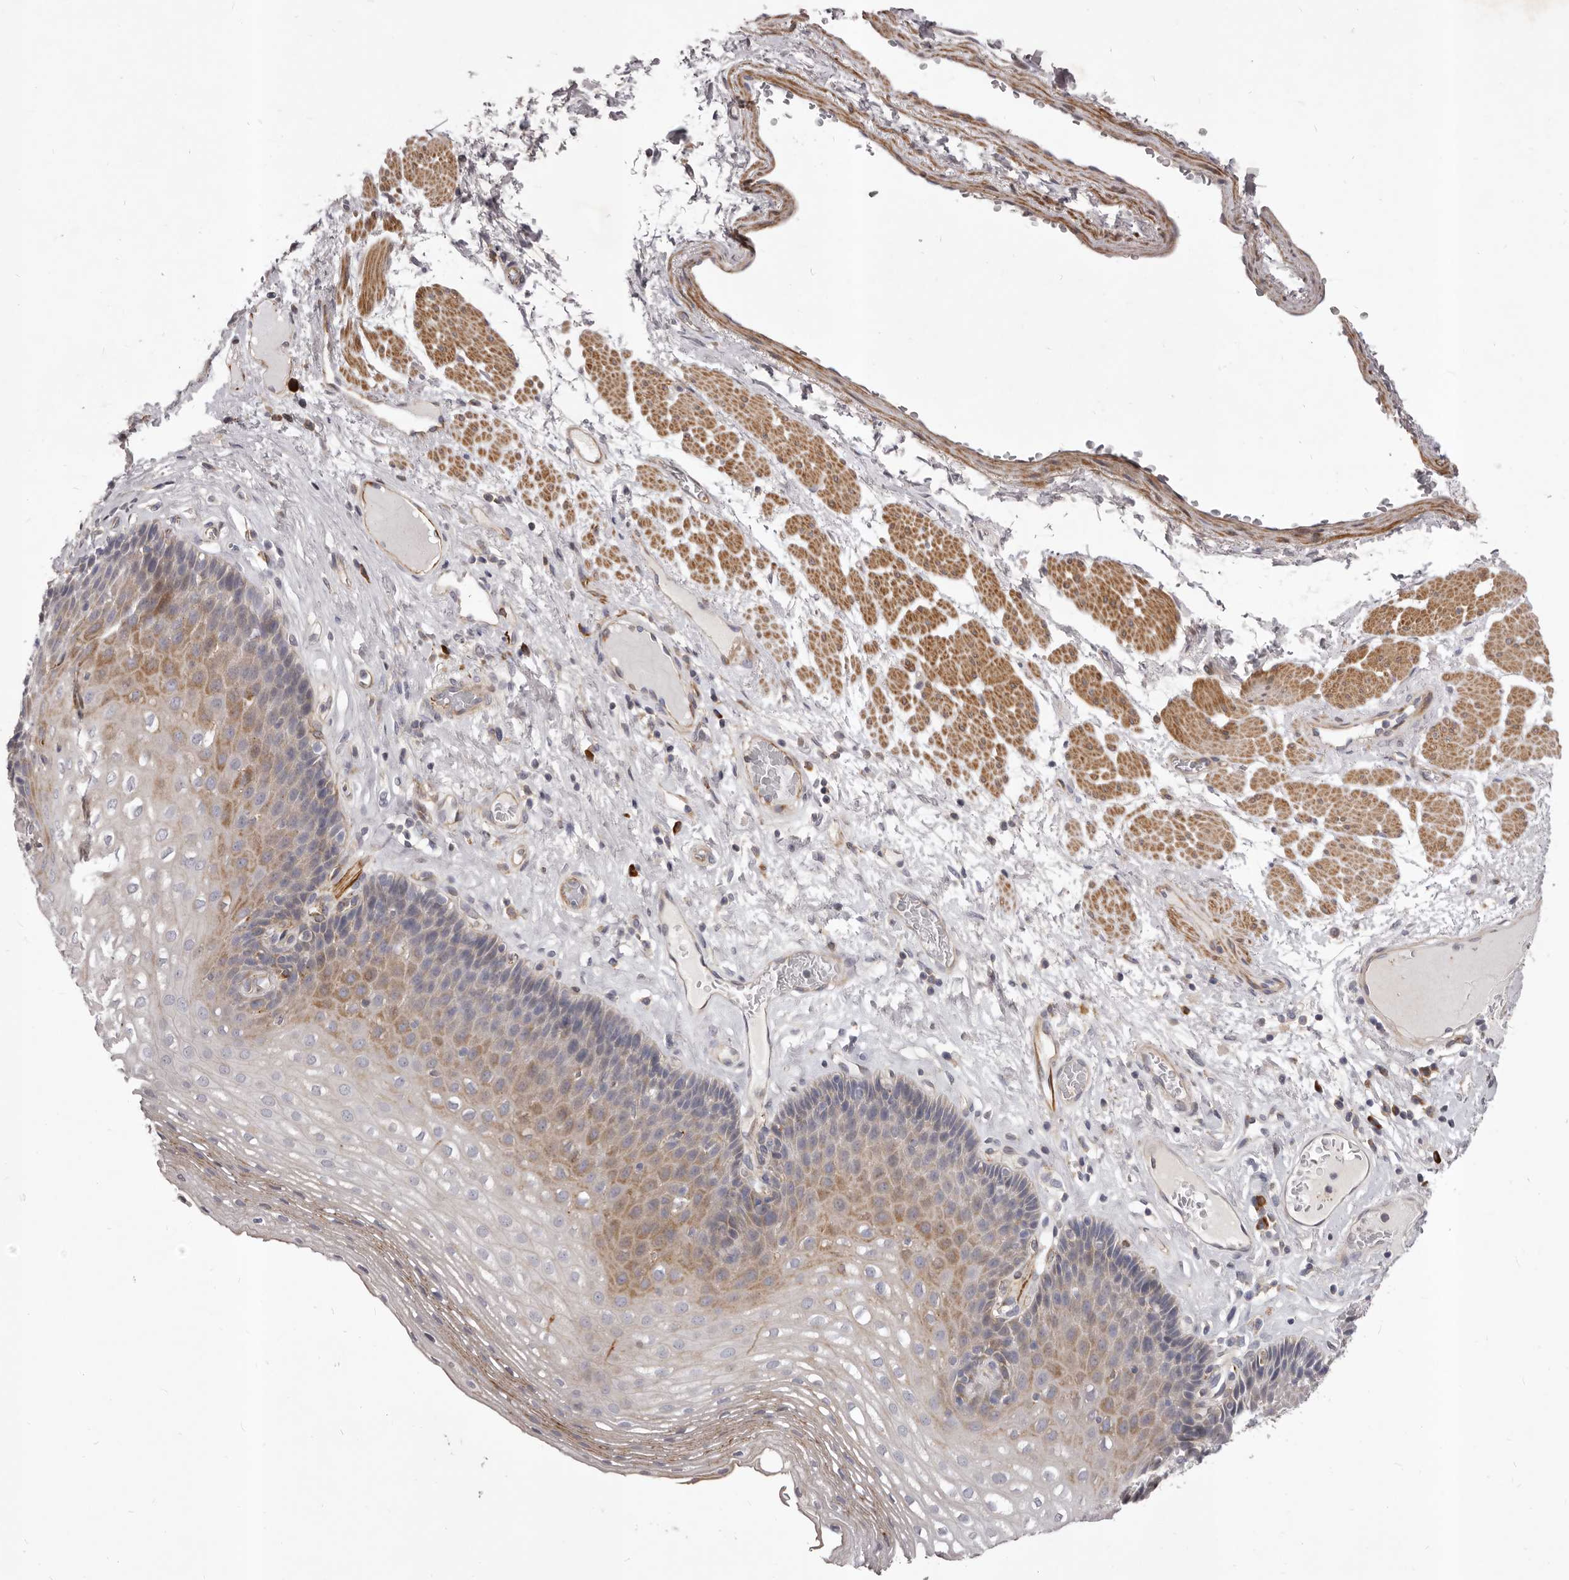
{"staining": {"intensity": "moderate", "quantity": "<25%", "location": "cytoplasmic/membranous"}, "tissue": "esophagus", "cell_type": "Squamous epithelial cells", "image_type": "normal", "snomed": [{"axis": "morphology", "description": "Normal tissue, NOS"}, {"axis": "topography", "description": "Esophagus"}], "caption": "Brown immunohistochemical staining in unremarkable esophagus shows moderate cytoplasmic/membranous staining in about <25% of squamous epithelial cells.", "gene": "ALPK1", "patient": {"sex": "female", "age": 66}}